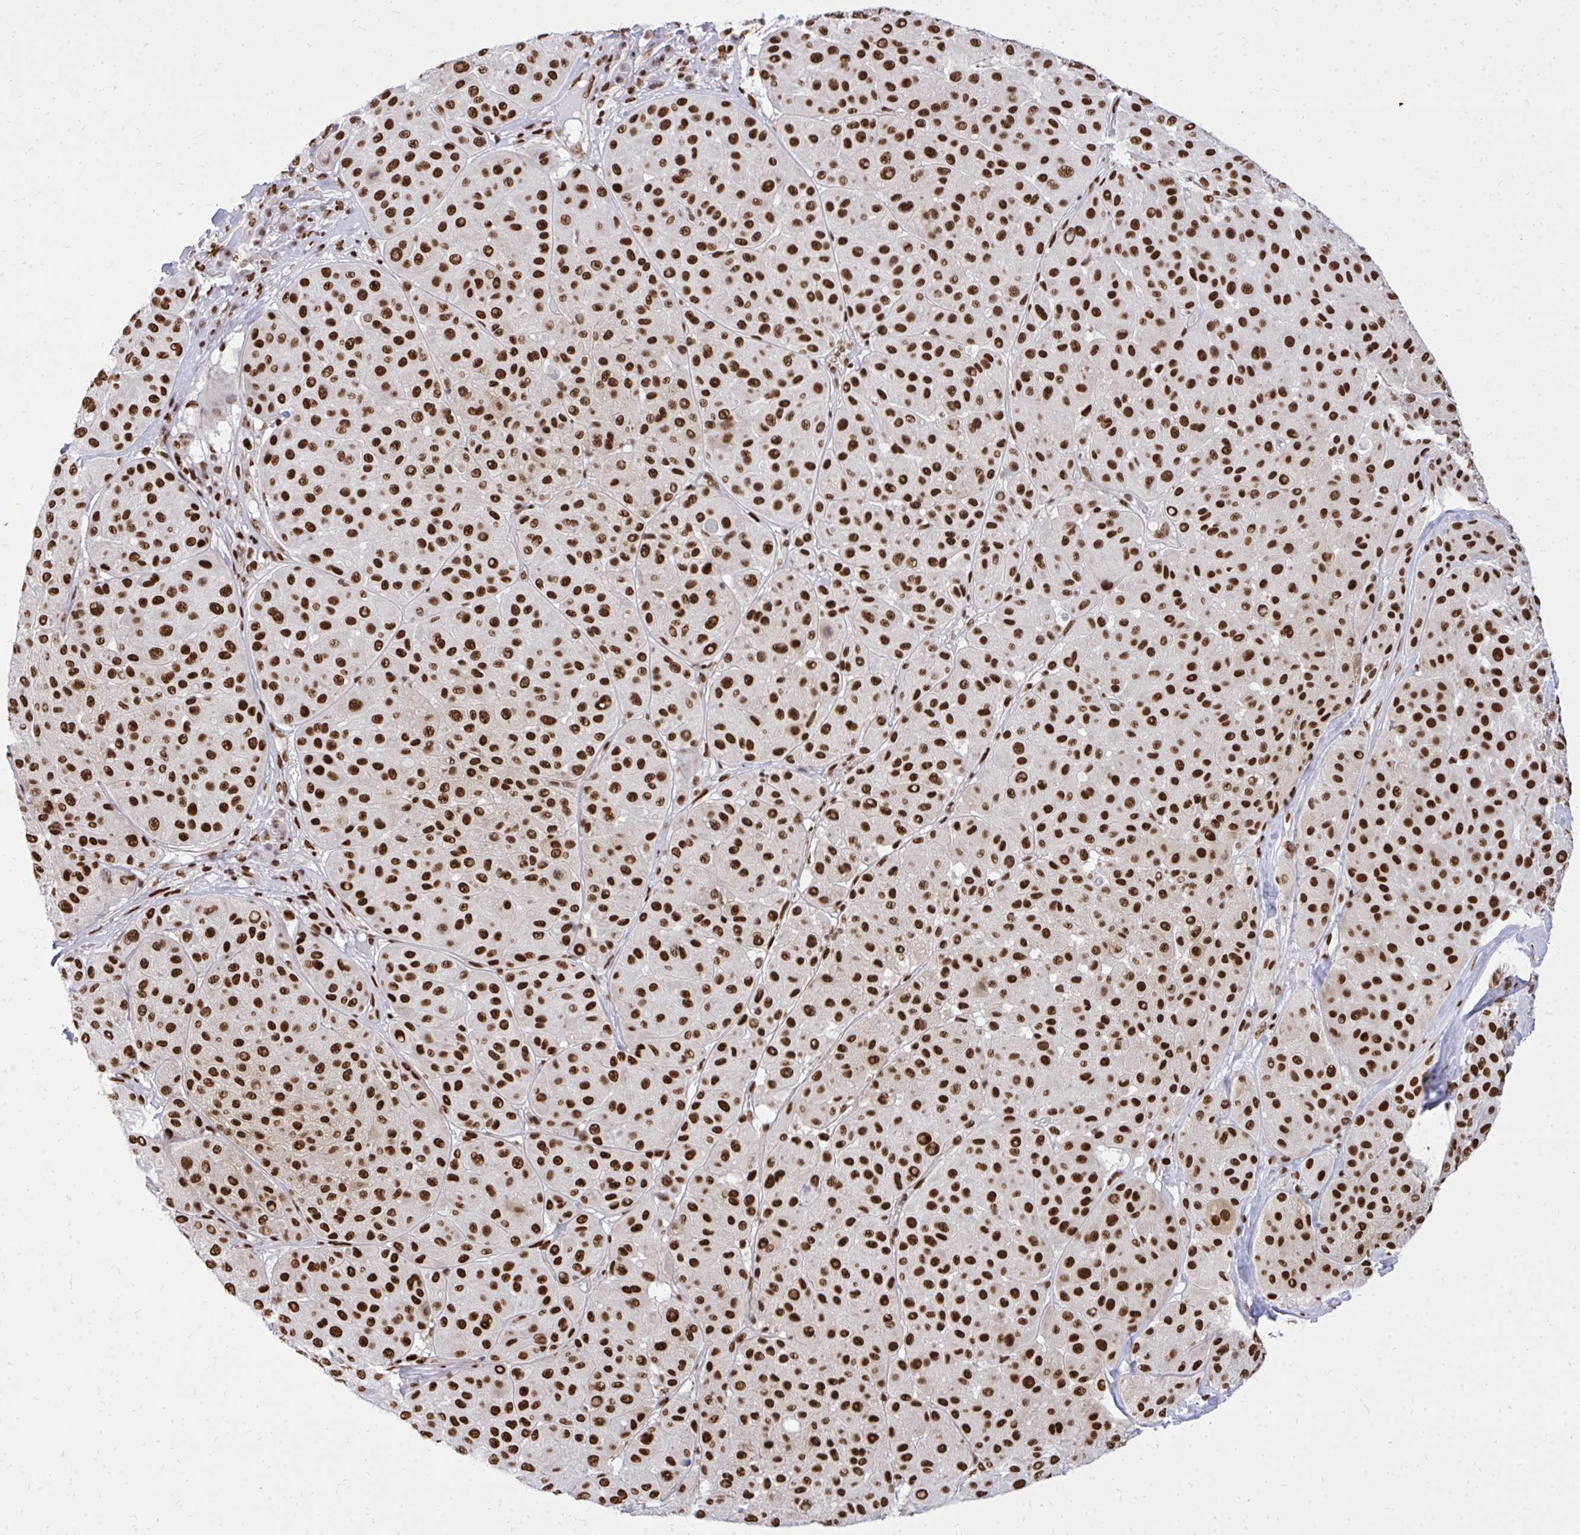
{"staining": {"intensity": "strong", "quantity": ">75%", "location": "nuclear"}, "tissue": "melanoma", "cell_type": "Tumor cells", "image_type": "cancer", "snomed": [{"axis": "morphology", "description": "Malignant melanoma, Metastatic site"}, {"axis": "topography", "description": "Smooth muscle"}], "caption": "This micrograph demonstrates malignant melanoma (metastatic site) stained with immunohistochemistry to label a protein in brown. The nuclear of tumor cells show strong positivity for the protein. Nuclei are counter-stained blue.", "gene": "TBL1Y", "patient": {"sex": "male", "age": 41}}